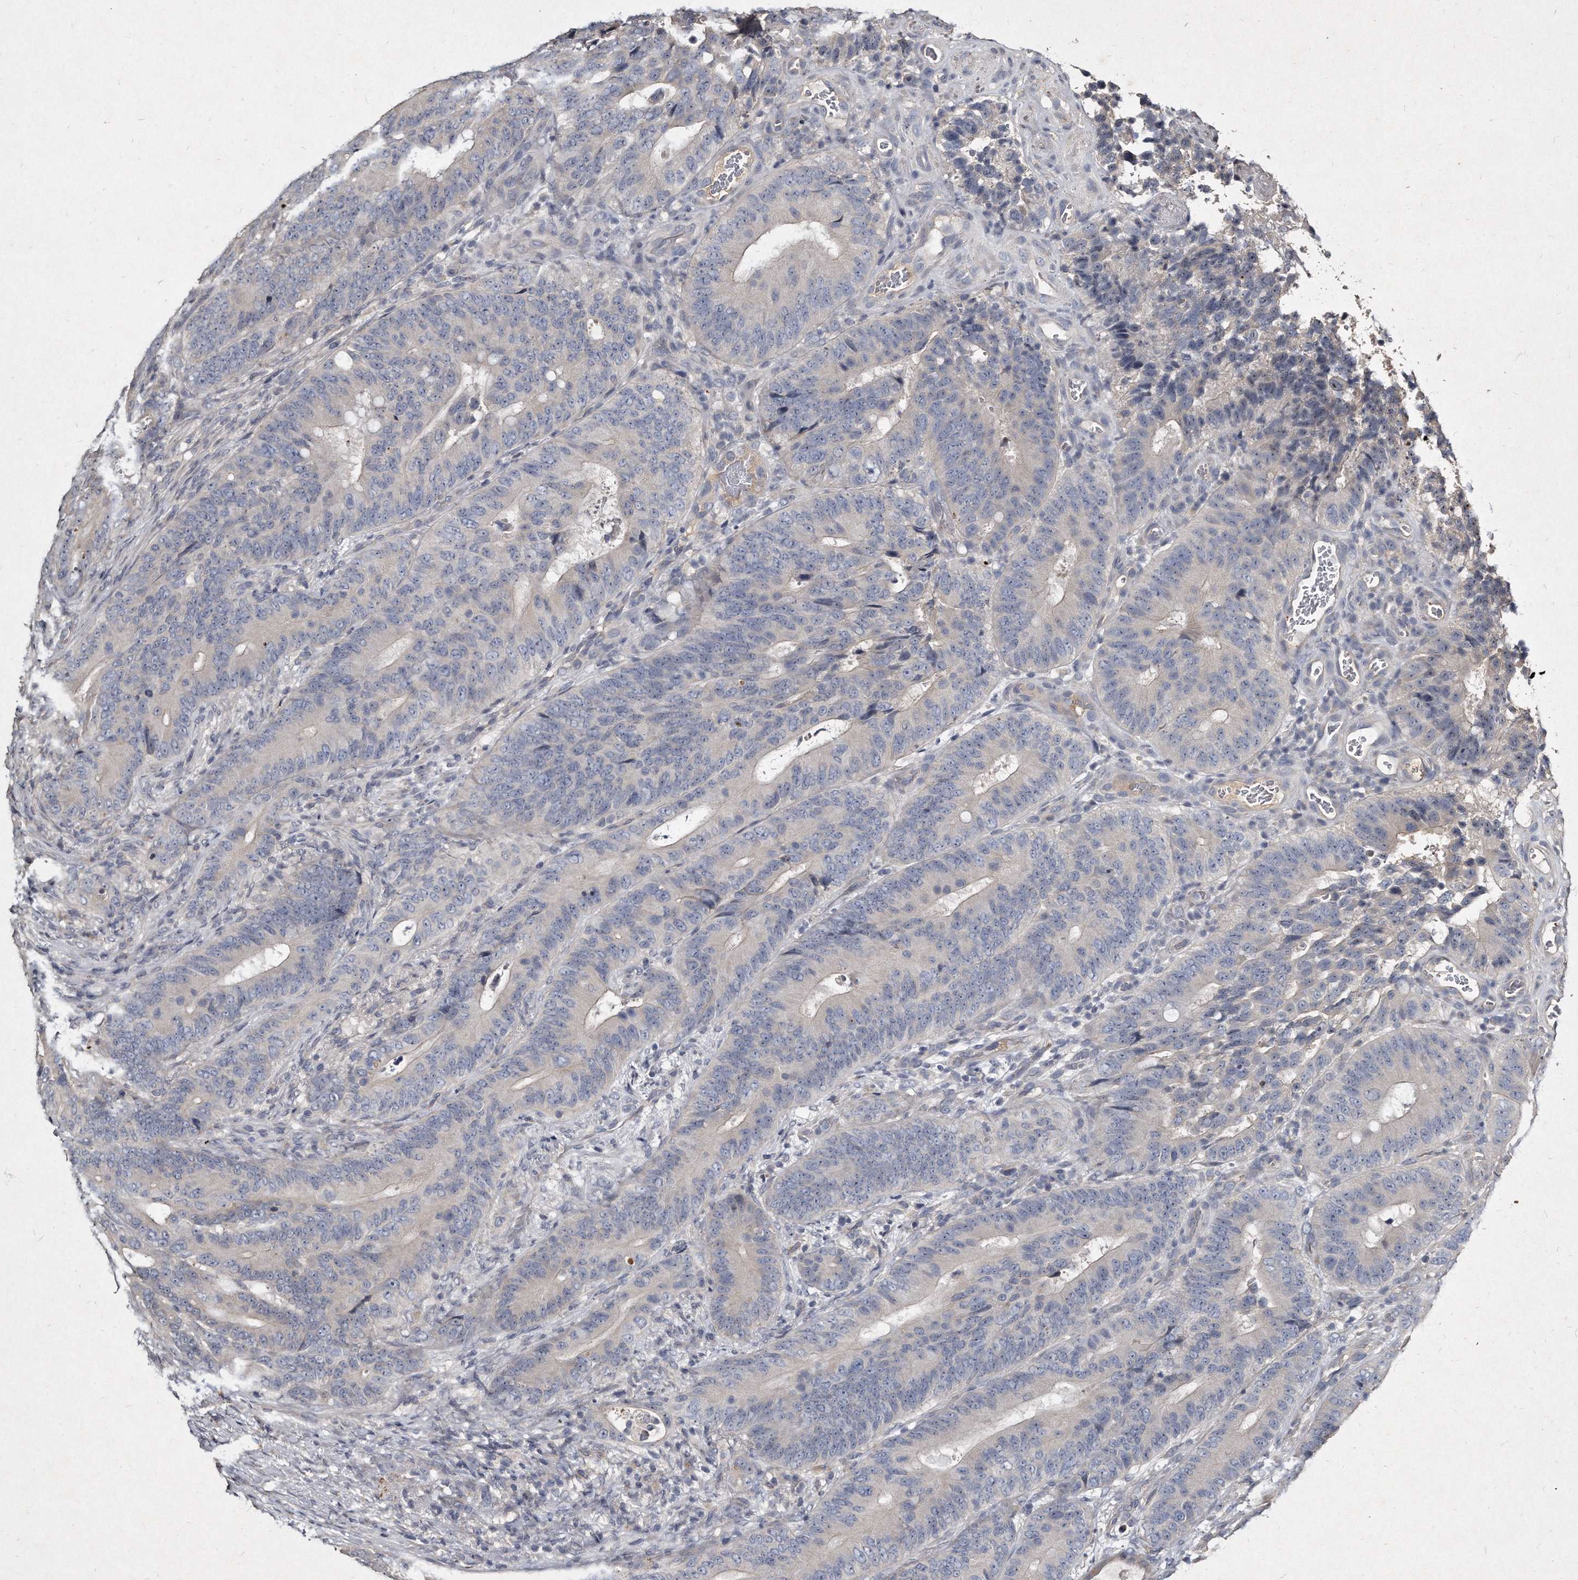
{"staining": {"intensity": "negative", "quantity": "none", "location": "none"}, "tissue": "colorectal cancer", "cell_type": "Tumor cells", "image_type": "cancer", "snomed": [{"axis": "morphology", "description": "Adenocarcinoma, NOS"}, {"axis": "topography", "description": "Colon"}], "caption": "A micrograph of adenocarcinoma (colorectal) stained for a protein demonstrates no brown staining in tumor cells.", "gene": "KLHDC3", "patient": {"sex": "male", "age": 83}}